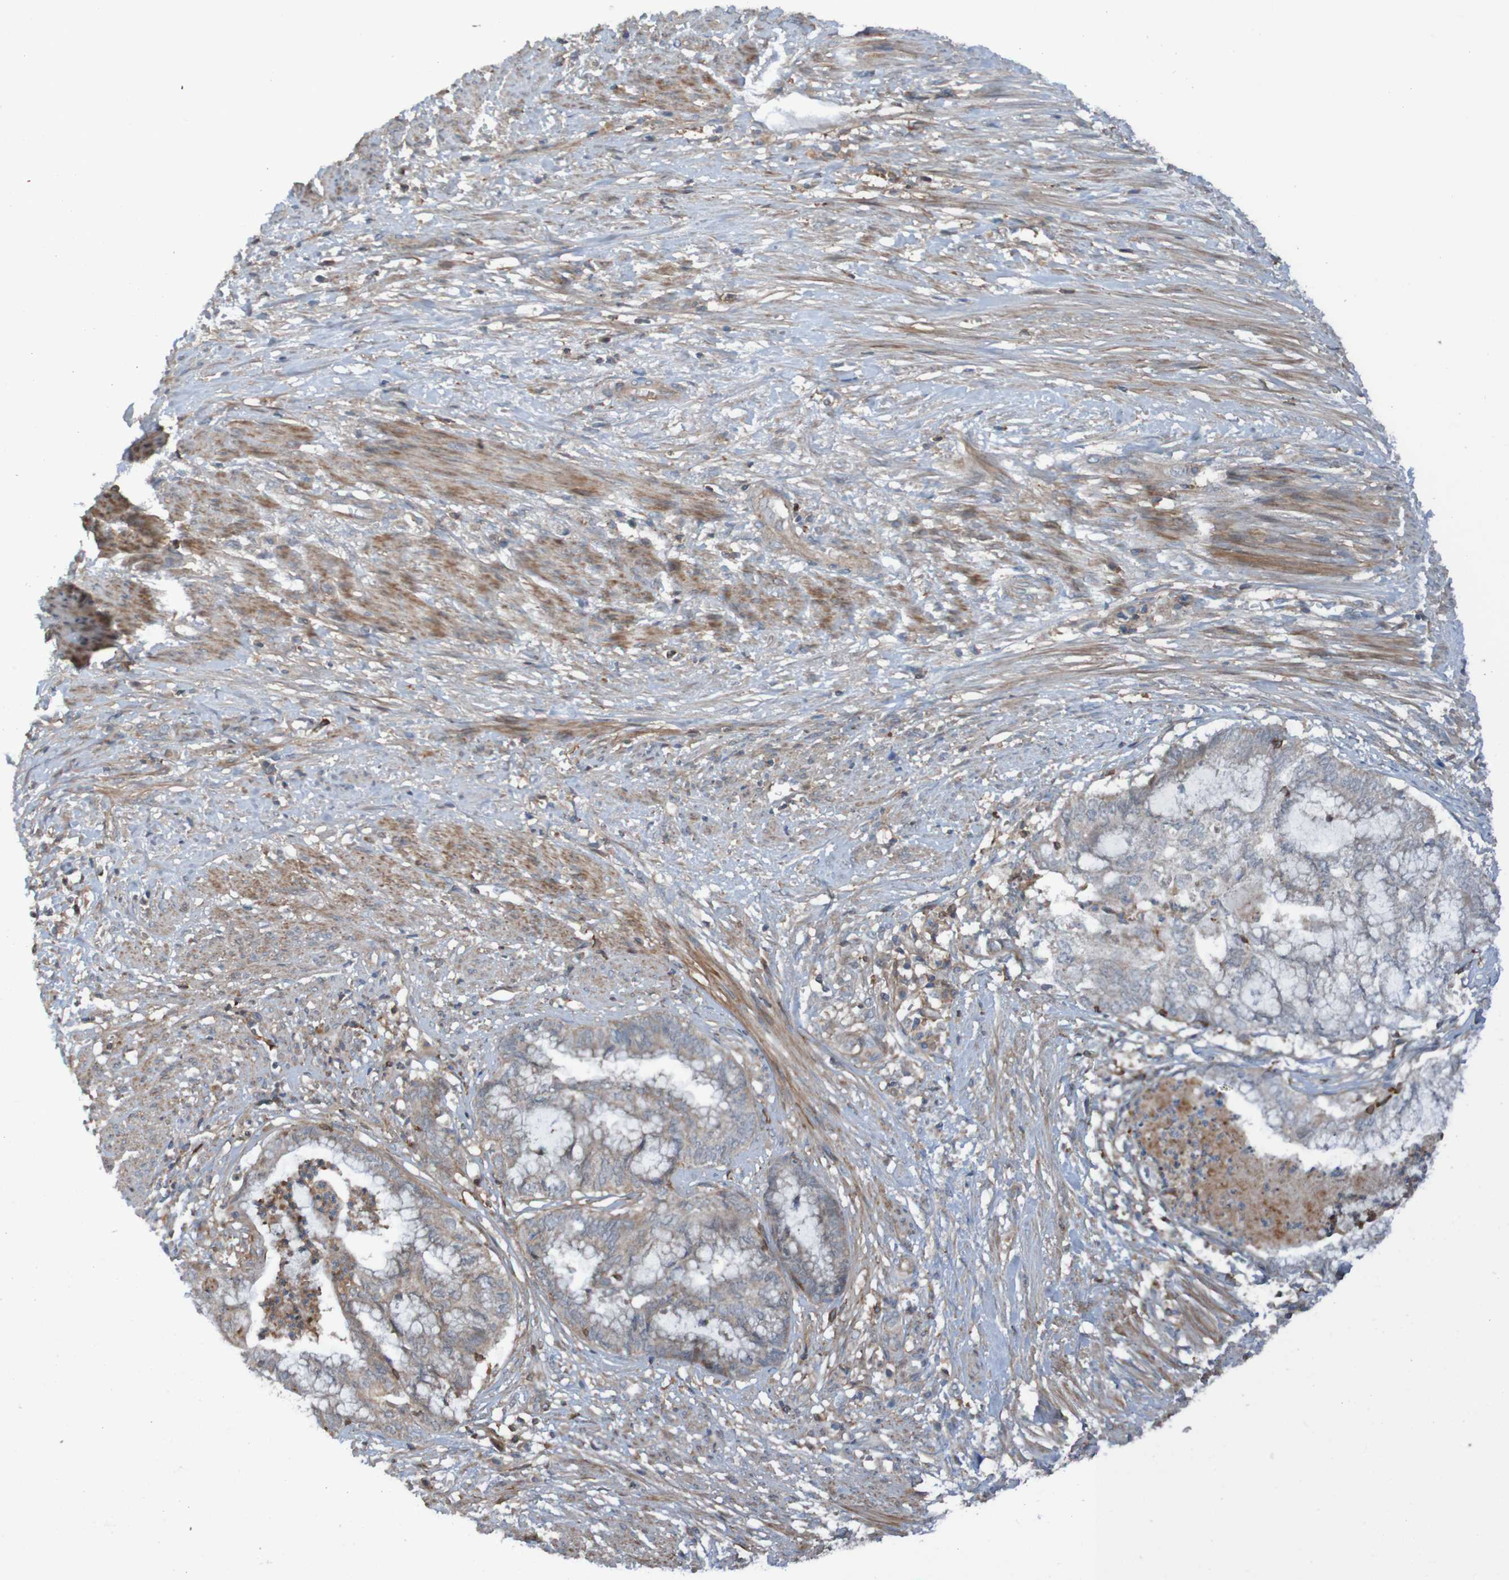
{"staining": {"intensity": "weak", "quantity": ">75%", "location": "cytoplasmic/membranous"}, "tissue": "endometrial cancer", "cell_type": "Tumor cells", "image_type": "cancer", "snomed": [{"axis": "morphology", "description": "Necrosis, NOS"}, {"axis": "morphology", "description": "Adenocarcinoma, NOS"}, {"axis": "topography", "description": "Endometrium"}], "caption": "Tumor cells reveal weak cytoplasmic/membranous positivity in approximately >75% of cells in endometrial cancer (adenocarcinoma). Ihc stains the protein of interest in brown and the nuclei are stained blue.", "gene": "PDGFB", "patient": {"sex": "female", "age": 79}}